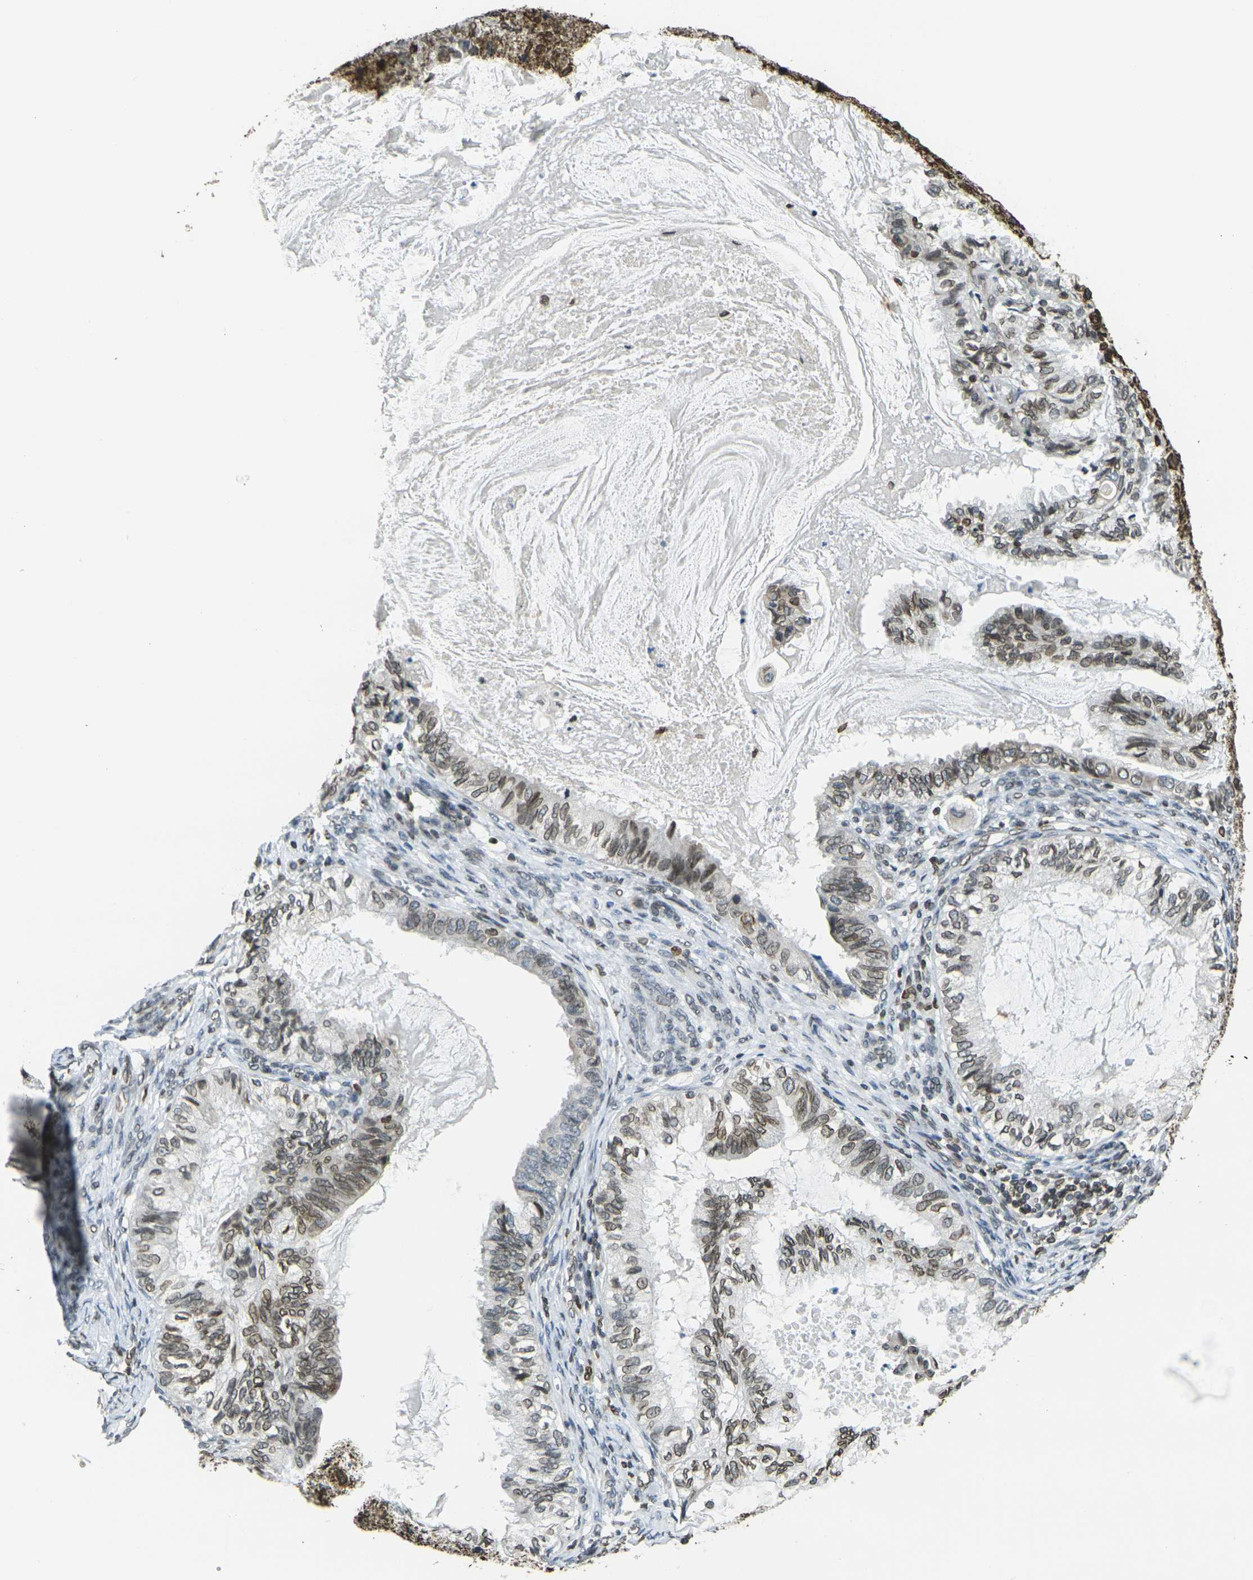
{"staining": {"intensity": "moderate", "quantity": ">75%", "location": "cytoplasmic/membranous,nuclear"}, "tissue": "cervical cancer", "cell_type": "Tumor cells", "image_type": "cancer", "snomed": [{"axis": "morphology", "description": "Normal tissue, NOS"}, {"axis": "morphology", "description": "Adenocarcinoma, NOS"}, {"axis": "topography", "description": "Cervix"}, {"axis": "topography", "description": "Endometrium"}], "caption": "Adenocarcinoma (cervical) stained for a protein (brown) displays moderate cytoplasmic/membranous and nuclear positive expression in approximately >75% of tumor cells.", "gene": "BRDT", "patient": {"sex": "female", "age": 86}}